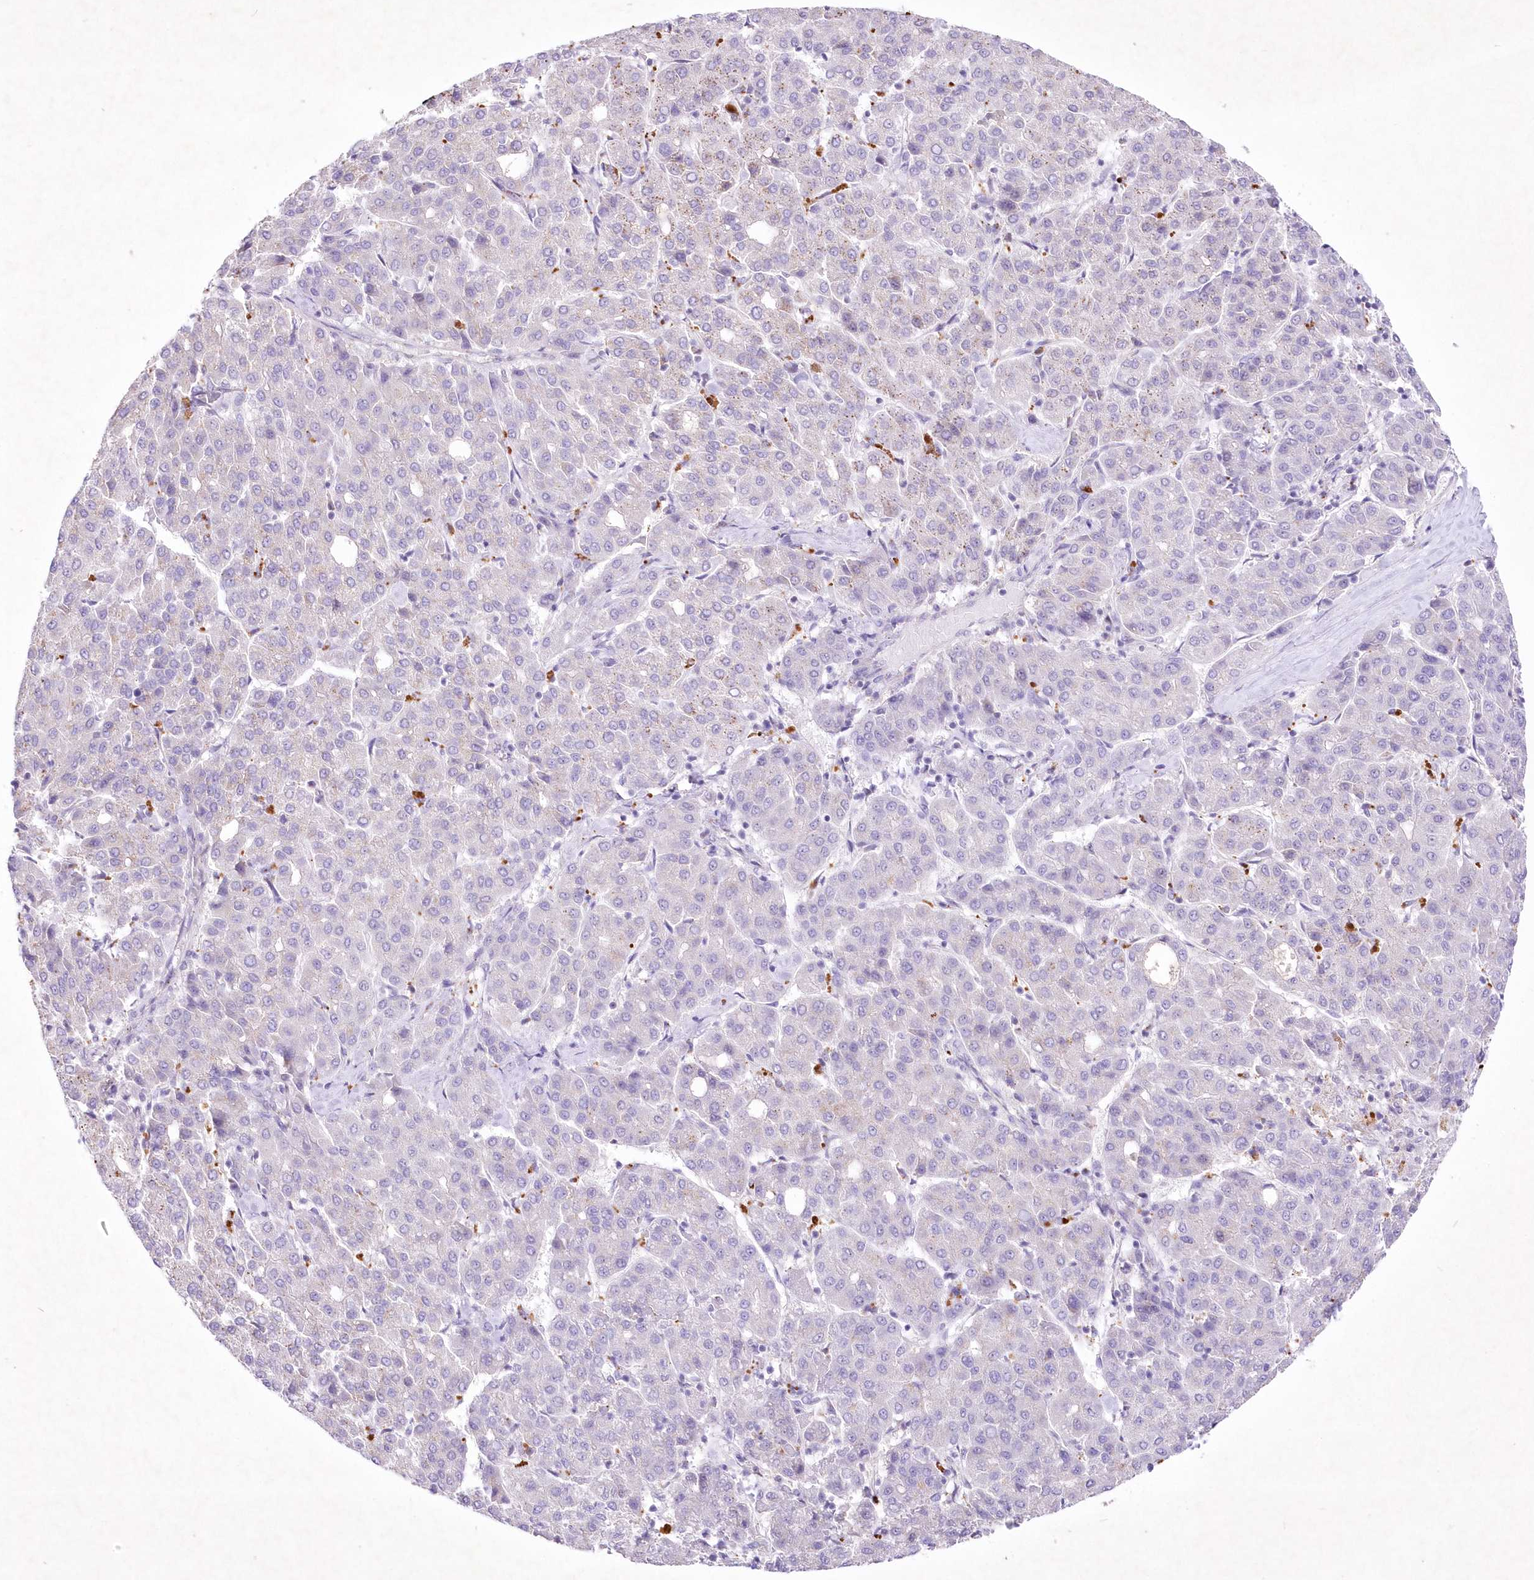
{"staining": {"intensity": "negative", "quantity": "none", "location": "none"}, "tissue": "liver cancer", "cell_type": "Tumor cells", "image_type": "cancer", "snomed": [{"axis": "morphology", "description": "Carcinoma, Hepatocellular, NOS"}, {"axis": "topography", "description": "Liver"}], "caption": "Immunohistochemical staining of human liver hepatocellular carcinoma shows no significant positivity in tumor cells.", "gene": "RBM27", "patient": {"sex": "male", "age": 65}}